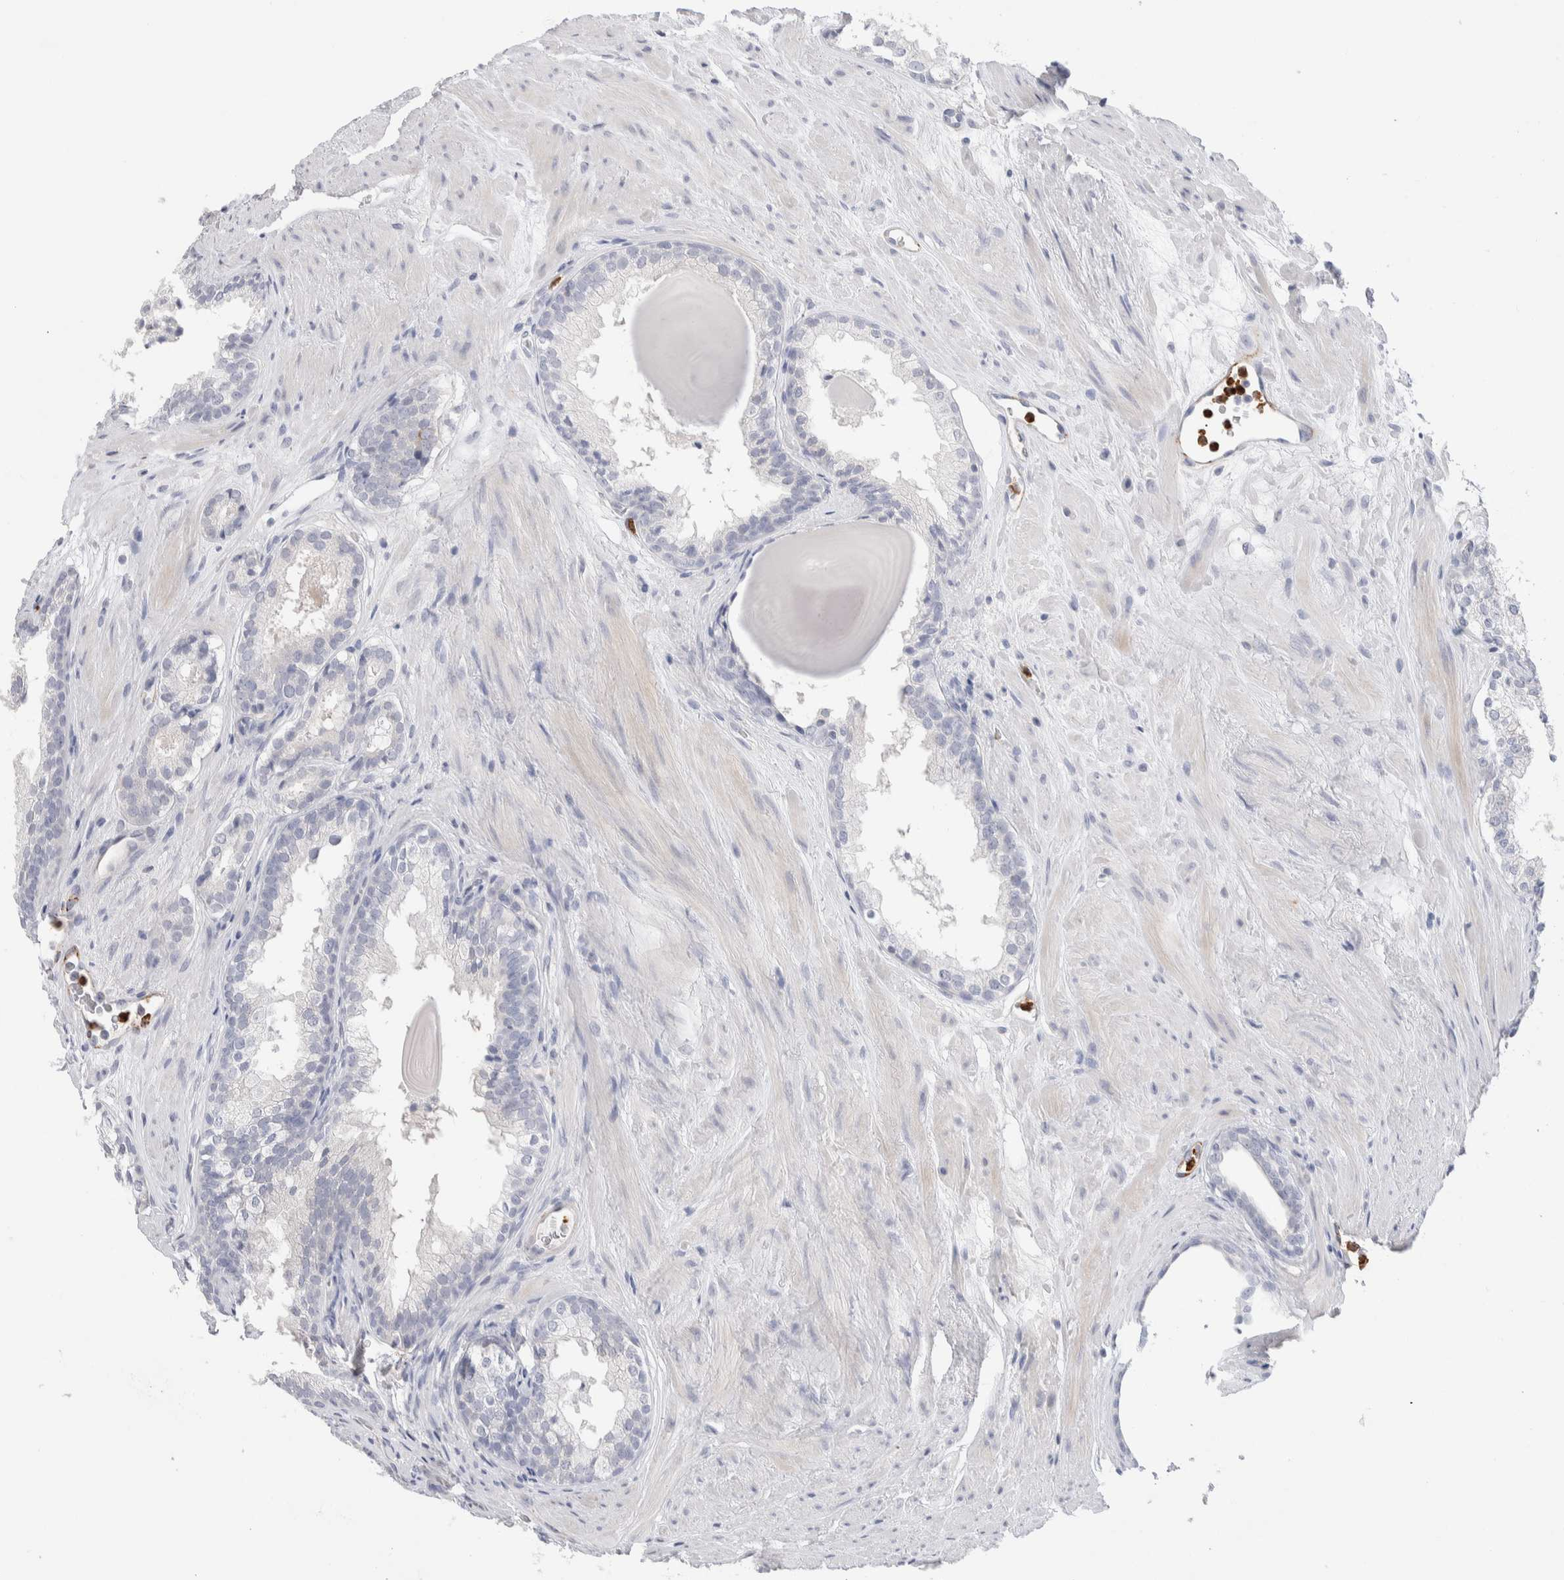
{"staining": {"intensity": "negative", "quantity": "none", "location": "none"}, "tissue": "prostate cancer", "cell_type": "Tumor cells", "image_type": "cancer", "snomed": [{"axis": "morphology", "description": "Adenocarcinoma, Low grade"}, {"axis": "topography", "description": "Prostate"}], "caption": "Tumor cells are negative for protein expression in human low-grade adenocarcinoma (prostate). The staining is performed using DAB (3,3'-diaminobenzidine) brown chromogen with nuclei counter-stained in using hematoxylin.", "gene": "SEPTIN4", "patient": {"sex": "male", "age": 69}}